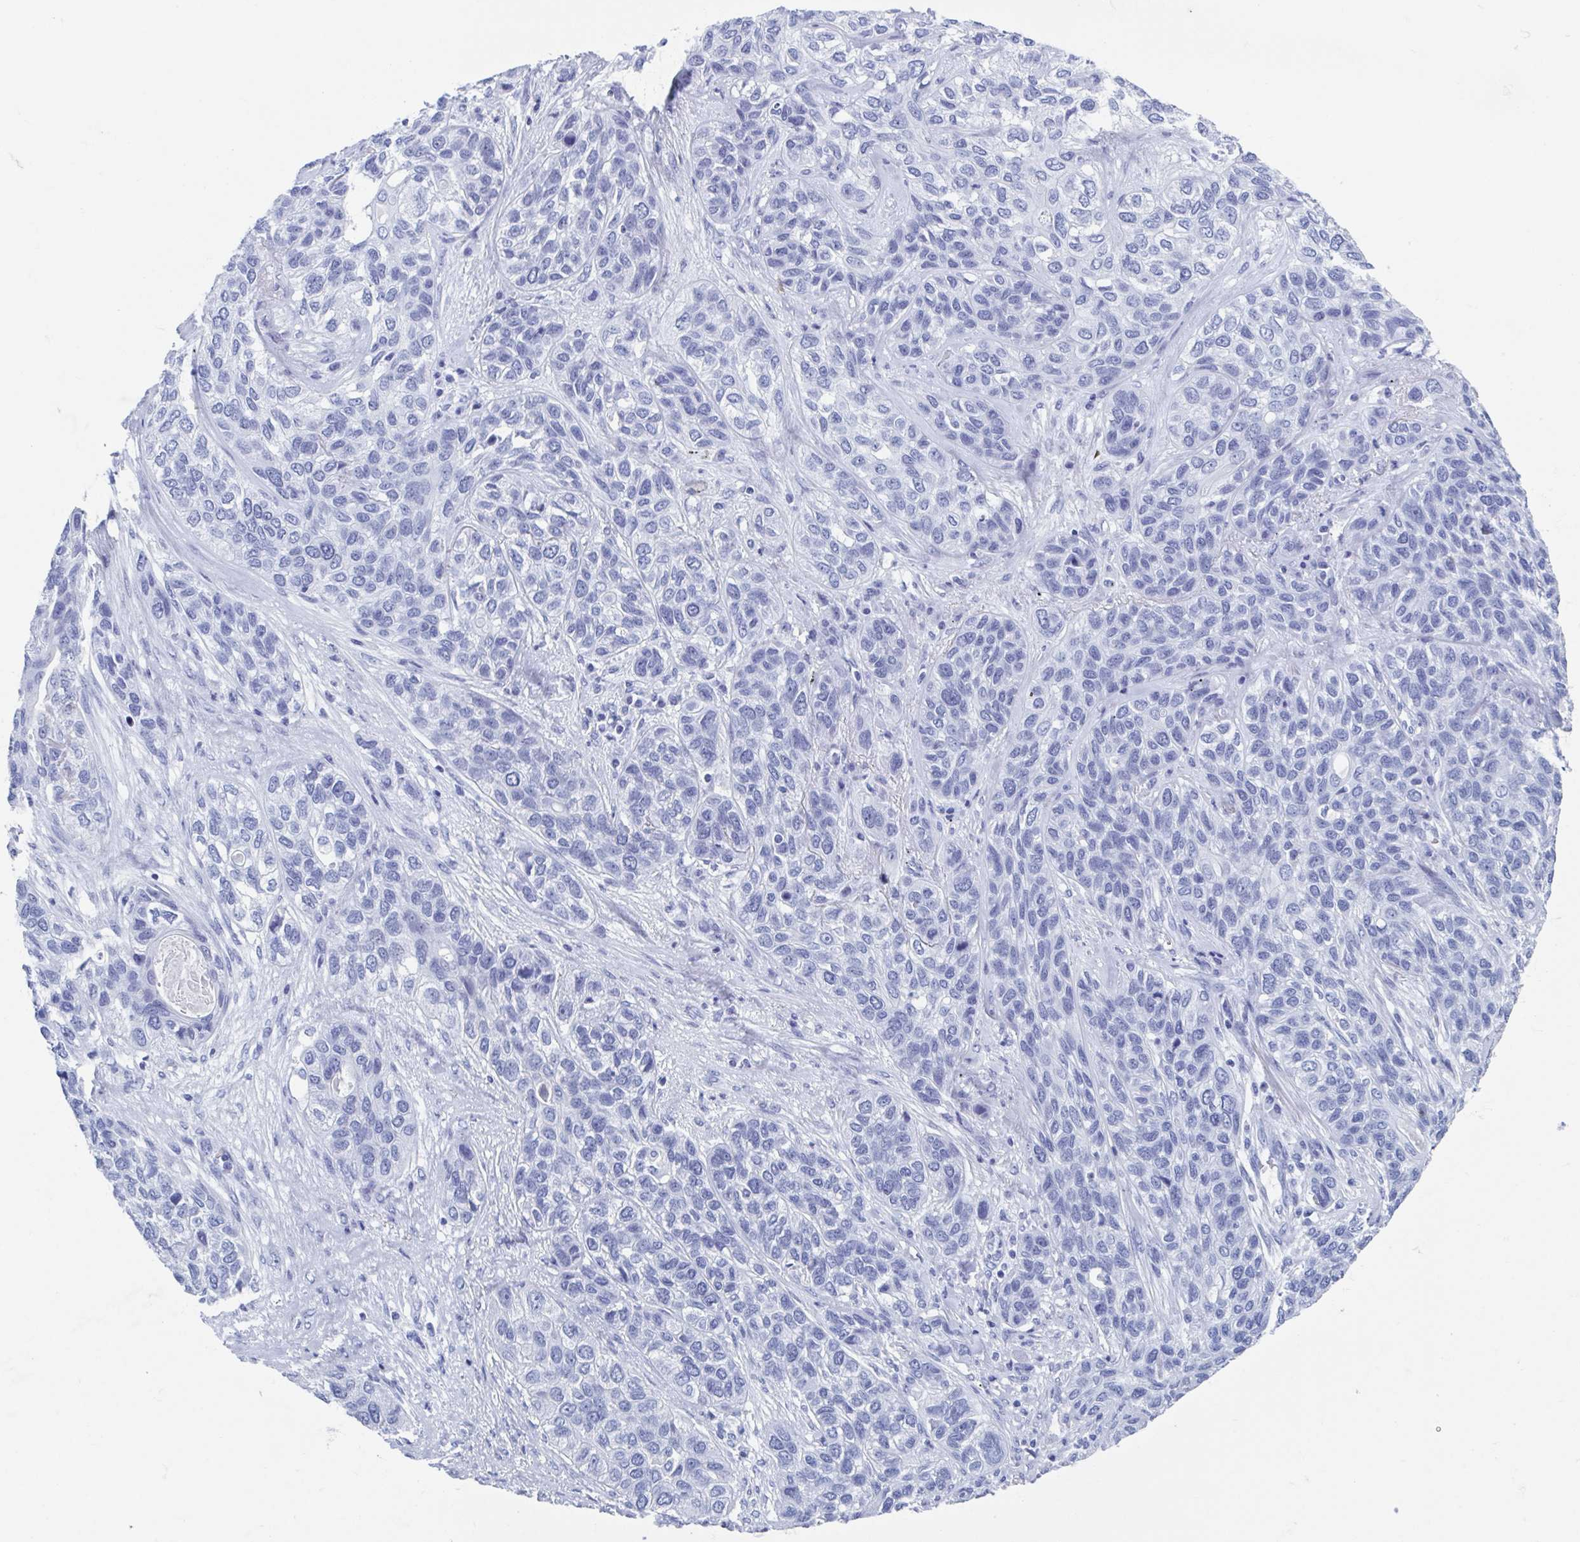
{"staining": {"intensity": "negative", "quantity": "none", "location": "none"}, "tissue": "lung cancer", "cell_type": "Tumor cells", "image_type": "cancer", "snomed": [{"axis": "morphology", "description": "Squamous cell carcinoma, NOS"}, {"axis": "topography", "description": "Lung"}], "caption": "Immunohistochemistry (IHC) micrograph of lung cancer (squamous cell carcinoma) stained for a protein (brown), which shows no expression in tumor cells.", "gene": "C10orf53", "patient": {"sex": "female", "age": 70}}